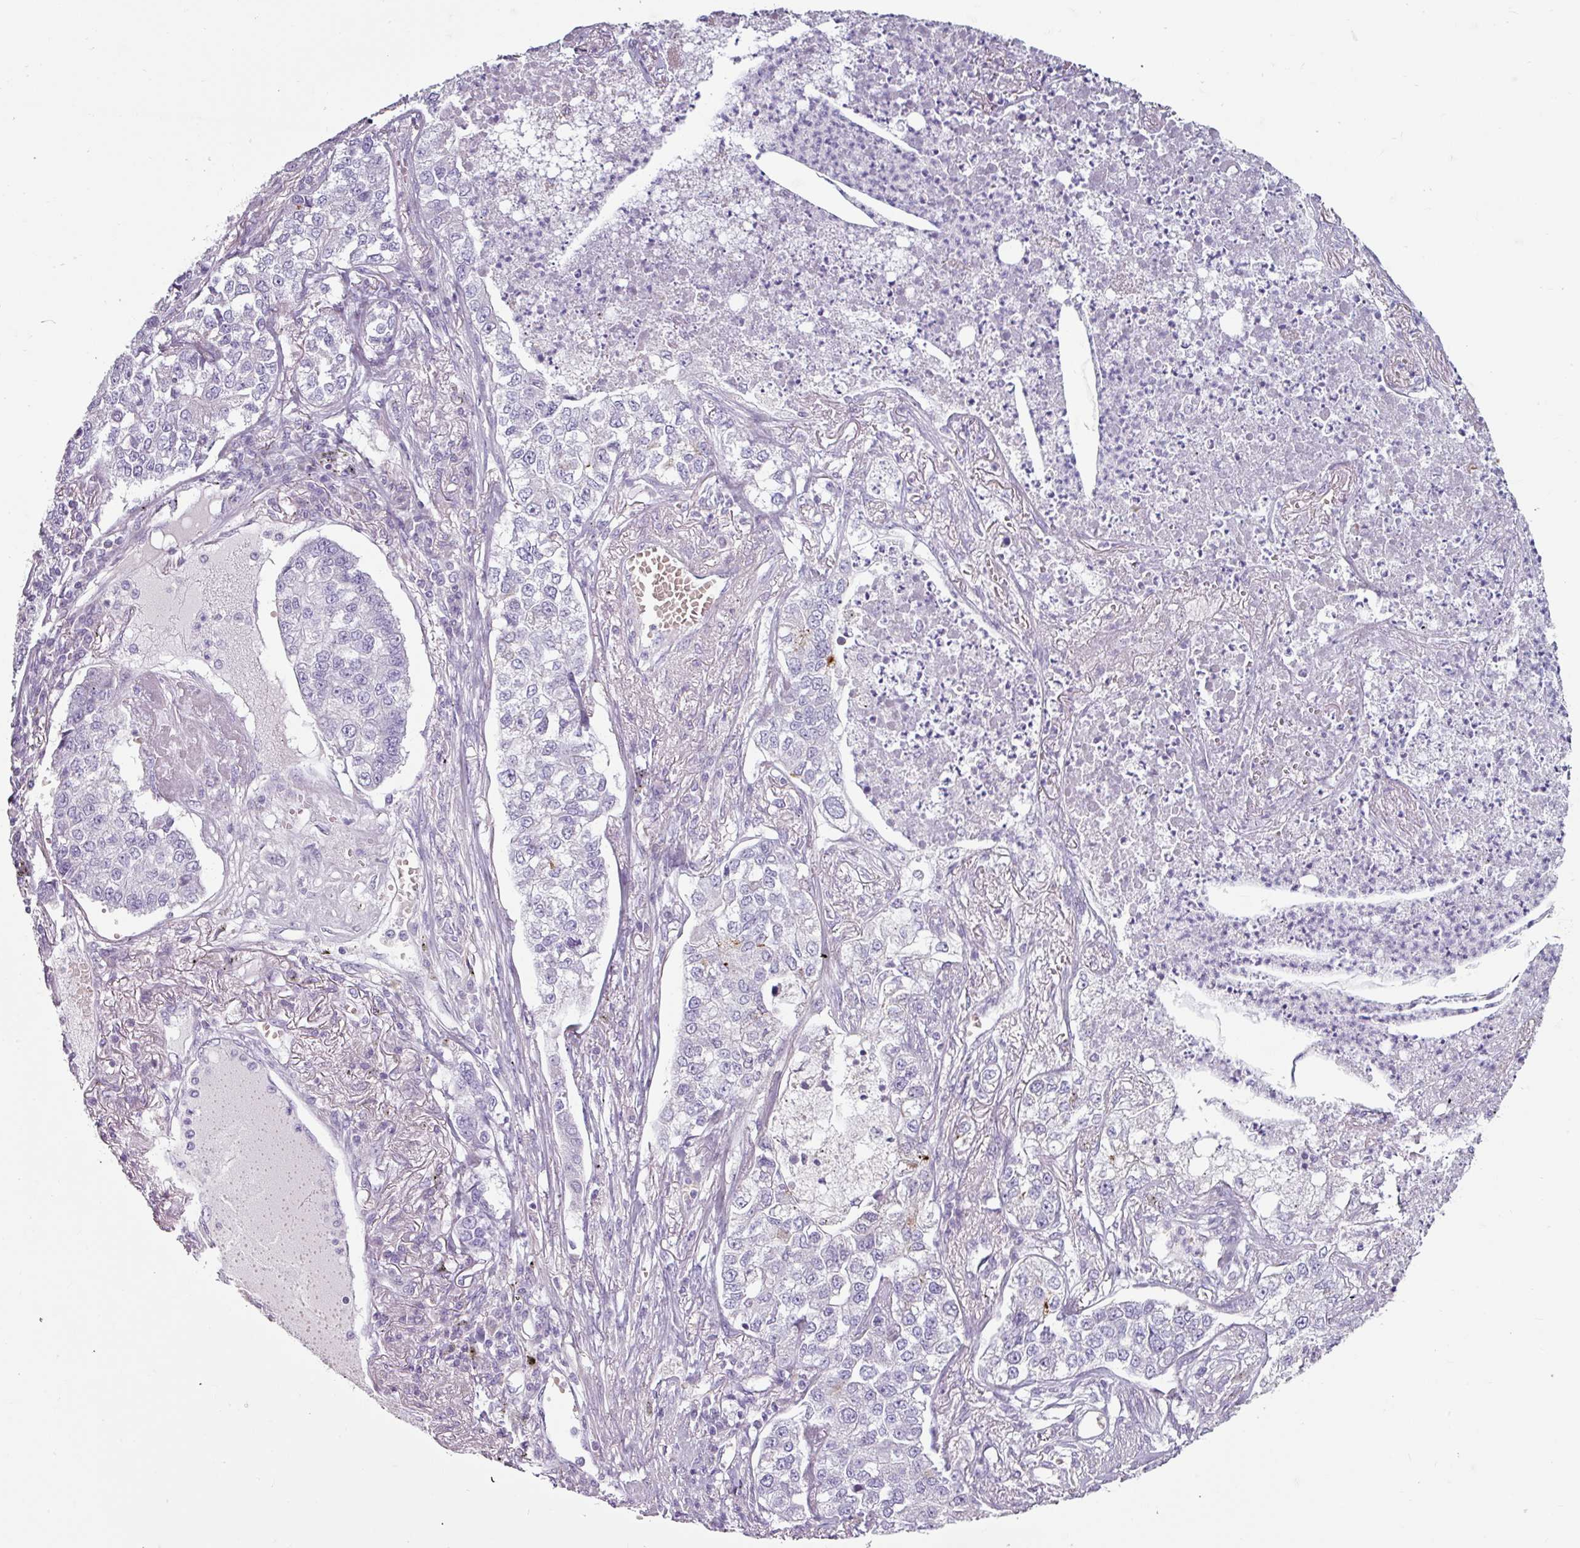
{"staining": {"intensity": "negative", "quantity": "none", "location": "none"}, "tissue": "lung cancer", "cell_type": "Tumor cells", "image_type": "cancer", "snomed": [{"axis": "morphology", "description": "Adenocarcinoma, NOS"}, {"axis": "topography", "description": "Lung"}], "caption": "IHC micrograph of human lung cancer (adenocarcinoma) stained for a protein (brown), which exhibits no staining in tumor cells. The staining is performed using DAB brown chromogen with nuclei counter-stained in using hematoxylin.", "gene": "CLCA1", "patient": {"sex": "male", "age": 49}}